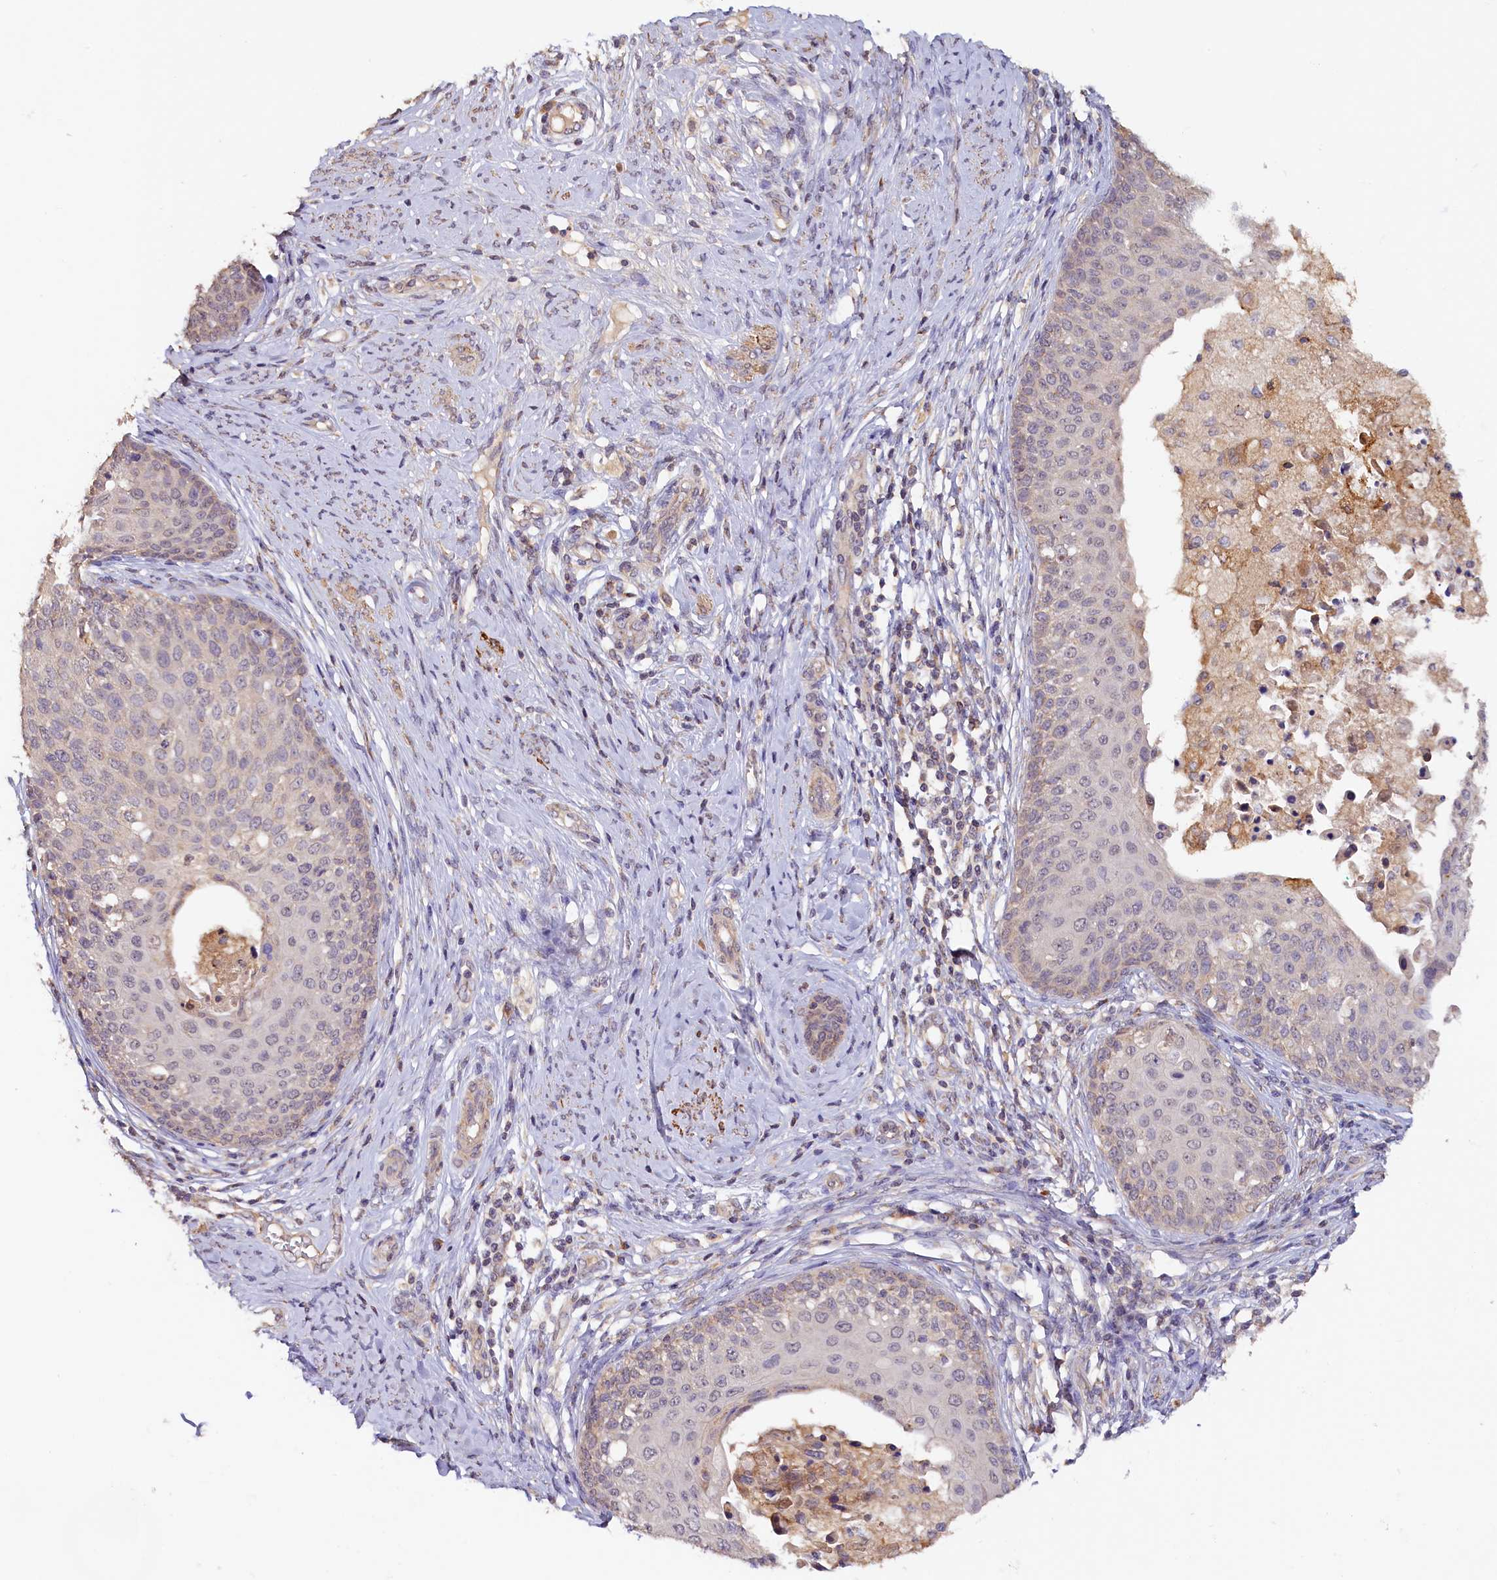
{"staining": {"intensity": "weak", "quantity": "25%-75%", "location": "cytoplasmic/membranous"}, "tissue": "cervical cancer", "cell_type": "Tumor cells", "image_type": "cancer", "snomed": [{"axis": "morphology", "description": "Squamous cell carcinoma, NOS"}, {"axis": "morphology", "description": "Adenocarcinoma, NOS"}, {"axis": "topography", "description": "Cervix"}], "caption": "This micrograph exhibits cervical squamous cell carcinoma stained with immunohistochemistry to label a protein in brown. The cytoplasmic/membranous of tumor cells show weak positivity for the protein. Nuclei are counter-stained blue.", "gene": "TANGO6", "patient": {"sex": "female", "age": 52}}